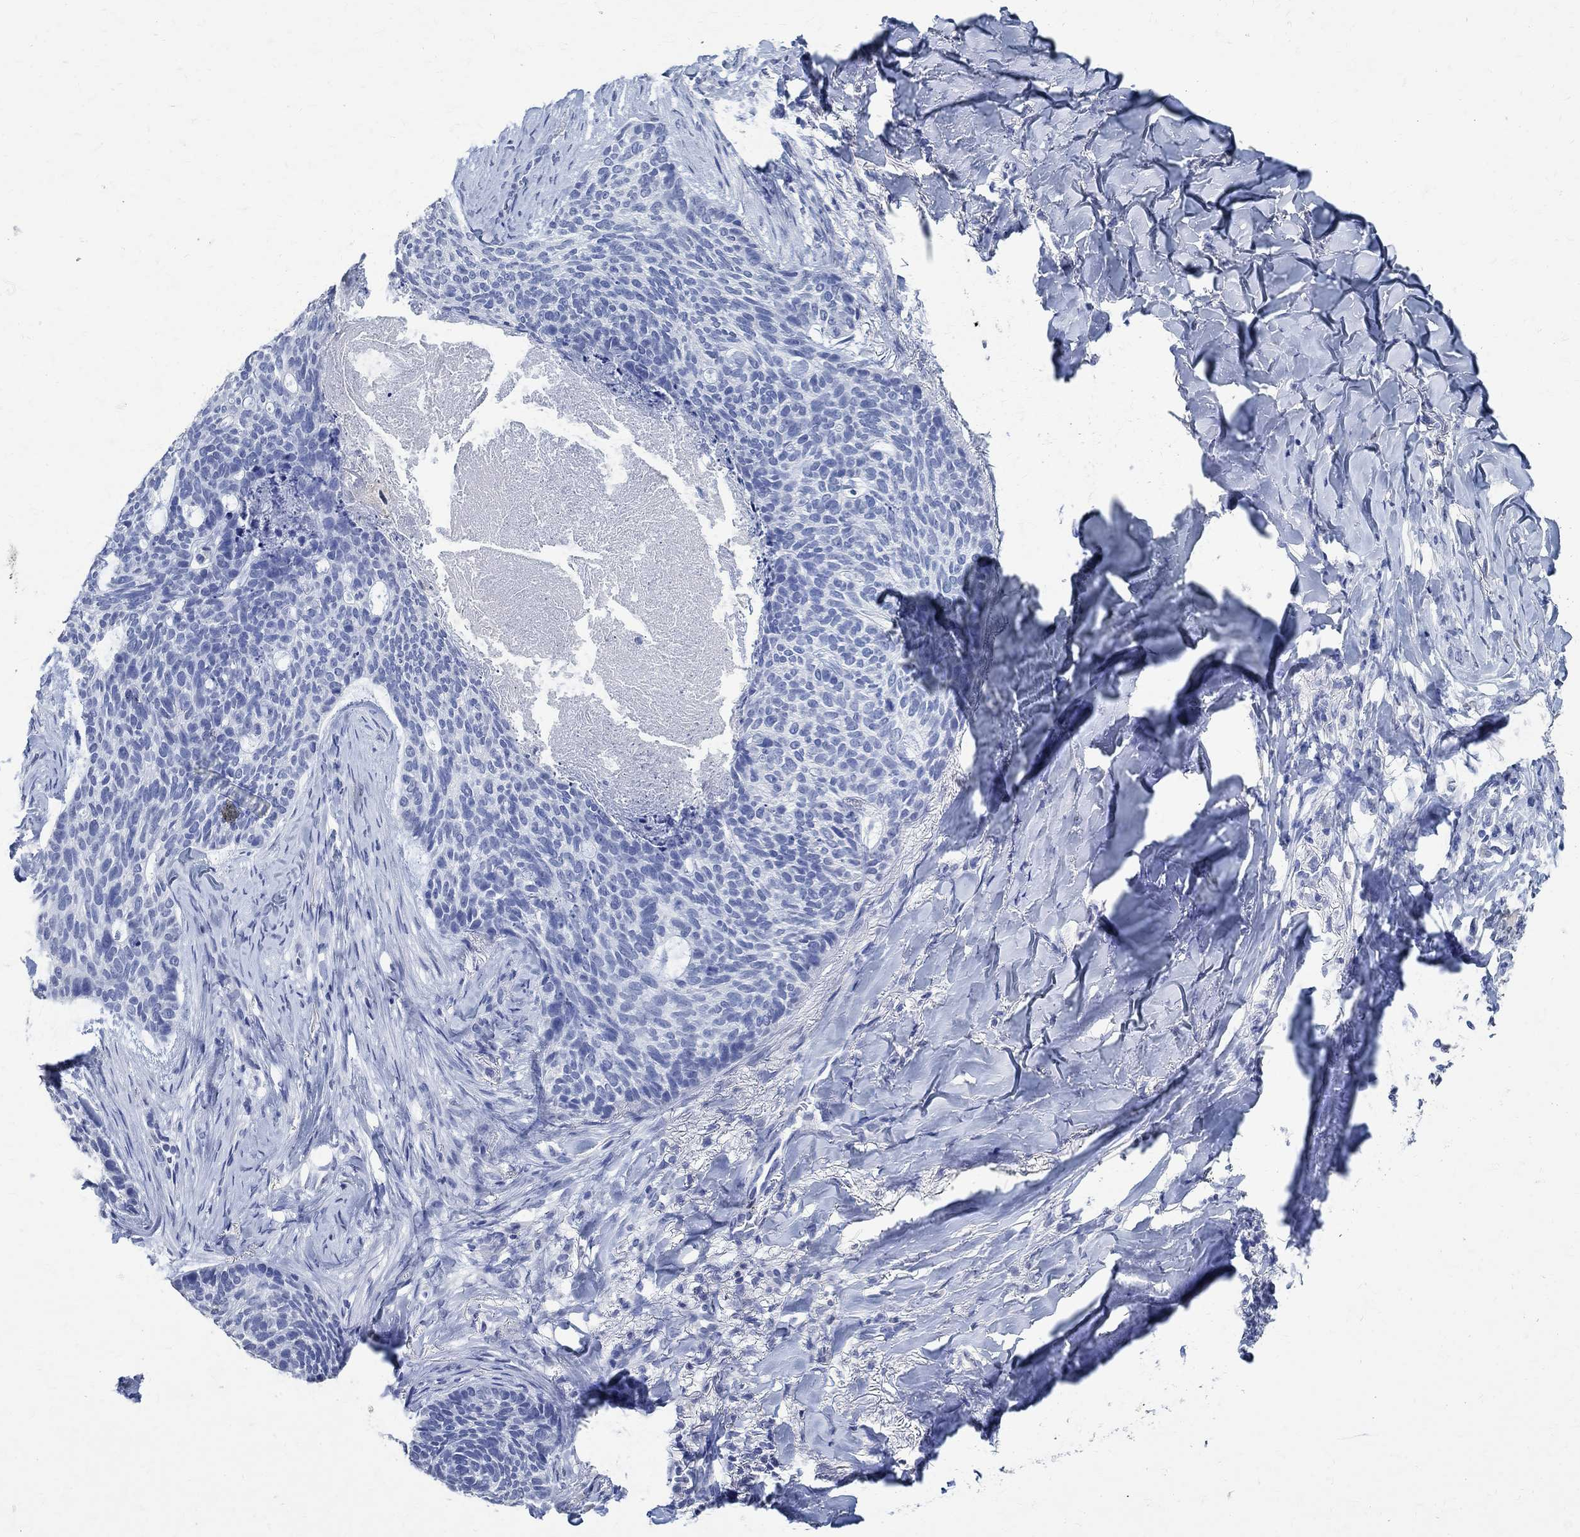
{"staining": {"intensity": "negative", "quantity": "none", "location": "none"}, "tissue": "skin cancer", "cell_type": "Tumor cells", "image_type": "cancer", "snomed": [{"axis": "morphology", "description": "Basal cell carcinoma"}, {"axis": "topography", "description": "Skin"}], "caption": "This is a image of IHC staining of skin cancer (basal cell carcinoma), which shows no expression in tumor cells.", "gene": "TMEM221", "patient": {"sex": "female", "age": 69}}